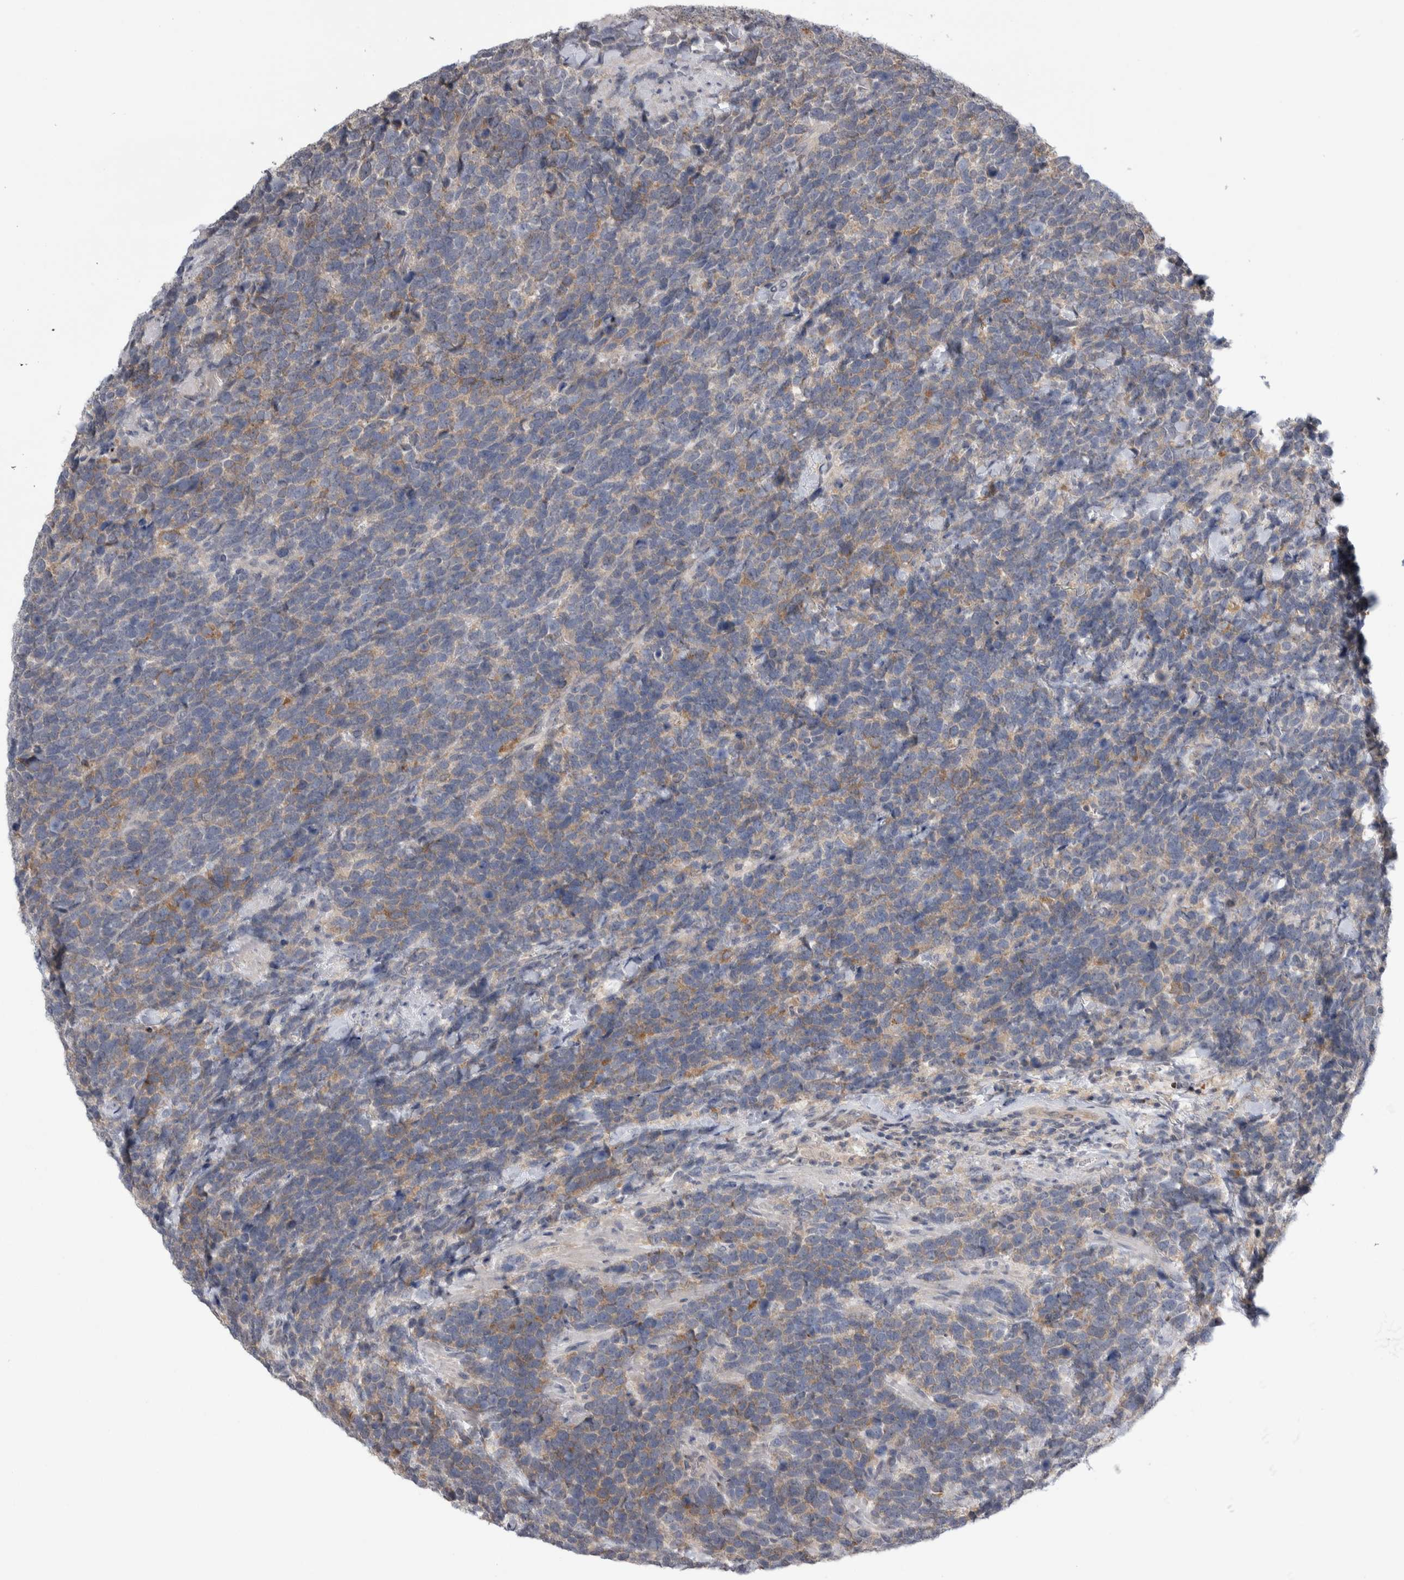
{"staining": {"intensity": "moderate", "quantity": "25%-75%", "location": "cytoplasmic/membranous"}, "tissue": "urothelial cancer", "cell_type": "Tumor cells", "image_type": "cancer", "snomed": [{"axis": "morphology", "description": "Urothelial carcinoma, High grade"}, {"axis": "topography", "description": "Urinary bladder"}], "caption": "Immunohistochemical staining of human urothelial cancer exhibits medium levels of moderate cytoplasmic/membranous protein expression in approximately 25%-75% of tumor cells.", "gene": "TAX1BP1", "patient": {"sex": "female", "age": 82}}